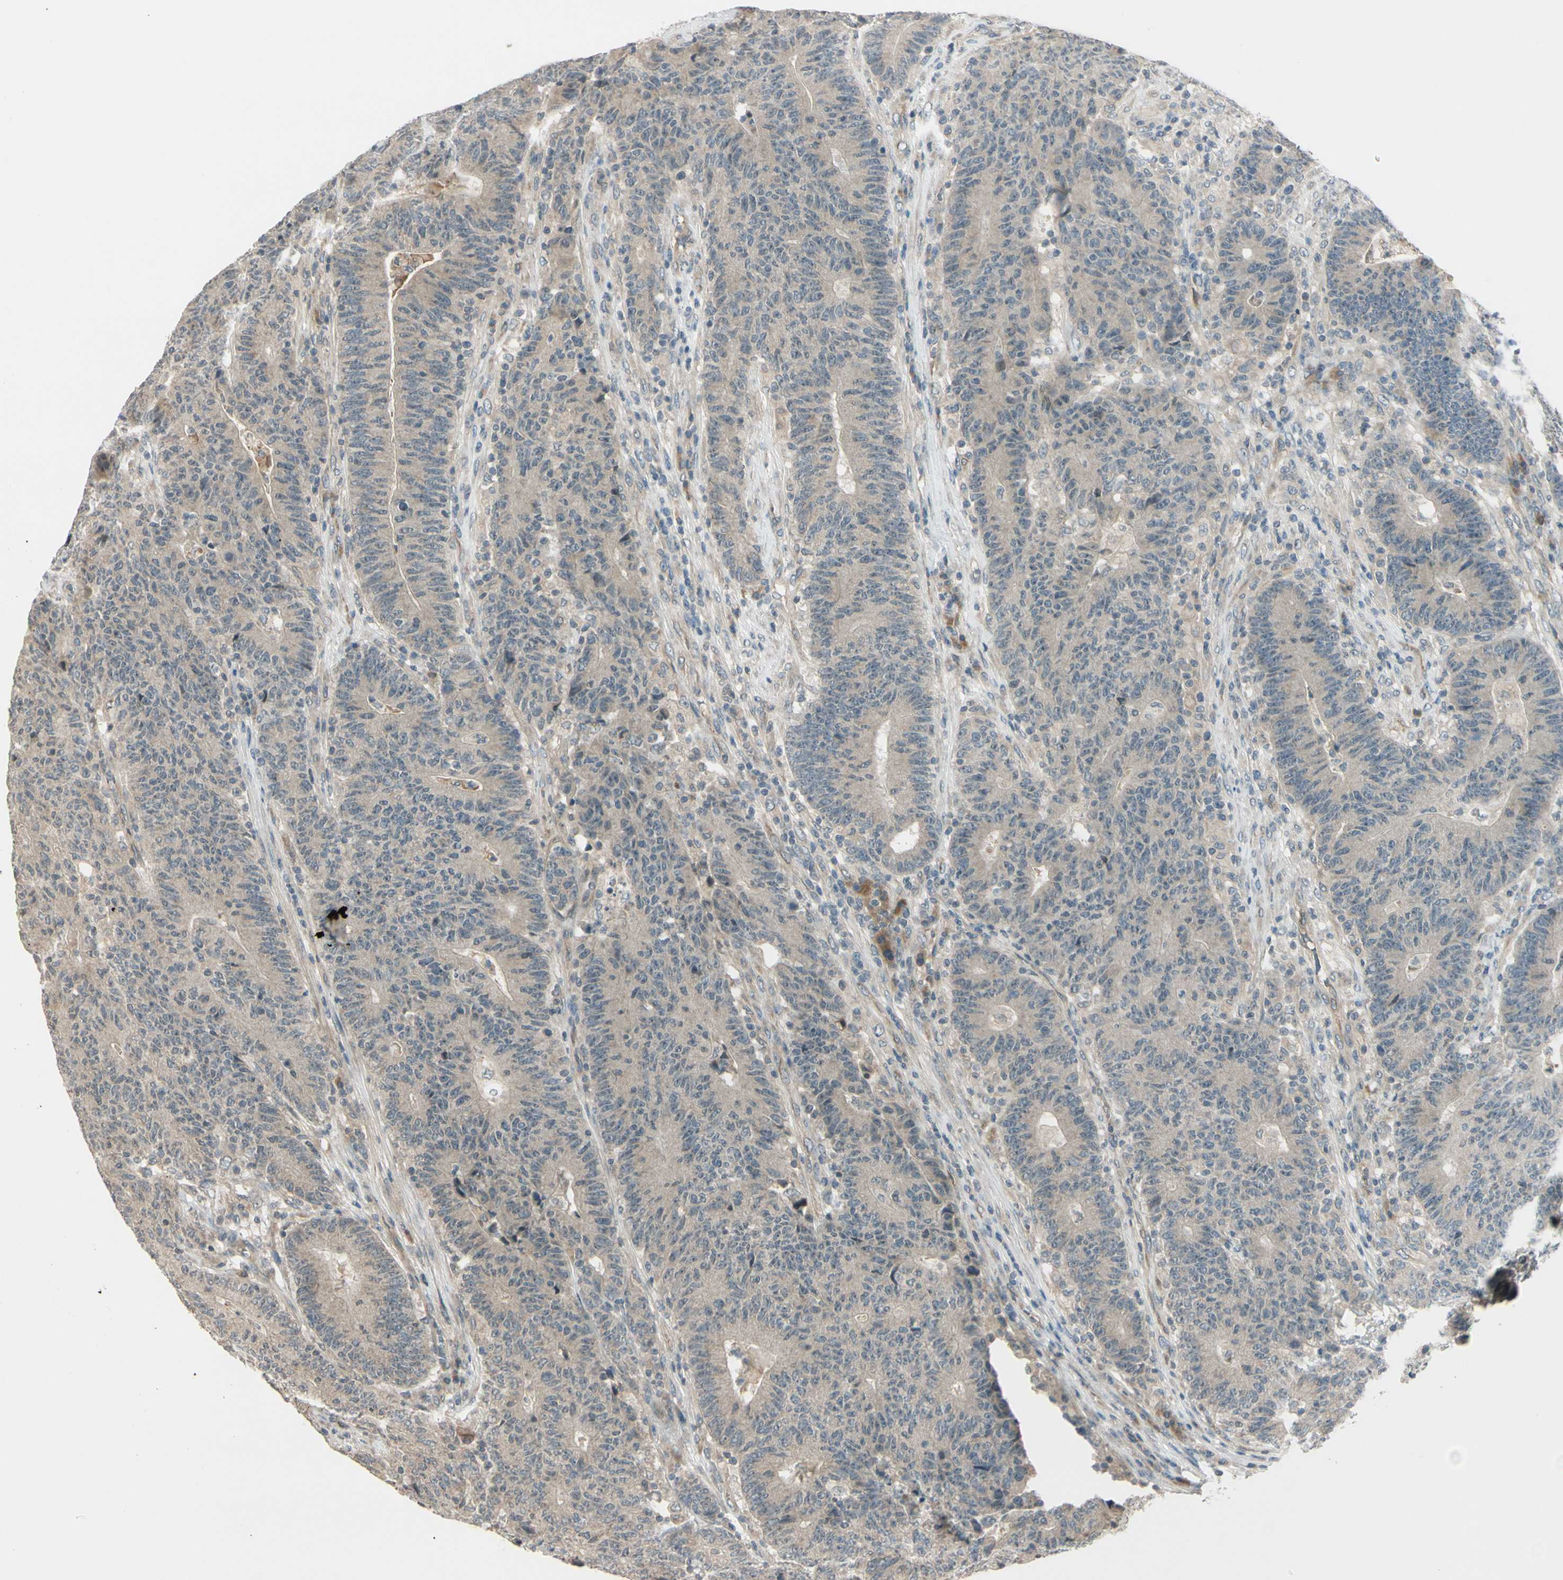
{"staining": {"intensity": "weak", "quantity": ">75%", "location": "cytoplasmic/membranous"}, "tissue": "colorectal cancer", "cell_type": "Tumor cells", "image_type": "cancer", "snomed": [{"axis": "morphology", "description": "Normal tissue, NOS"}, {"axis": "morphology", "description": "Adenocarcinoma, NOS"}, {"axis": "topography", "description": "Colon"}], "caption": "Immunohistochemistry of human adenocarcinoma (colorectal) exhibits low levels of weak cytoplasmic/membranous staining in about >75% of tumor cells.", "gene": "FGF10", "patient": {"sex": "female", "age": 75}}